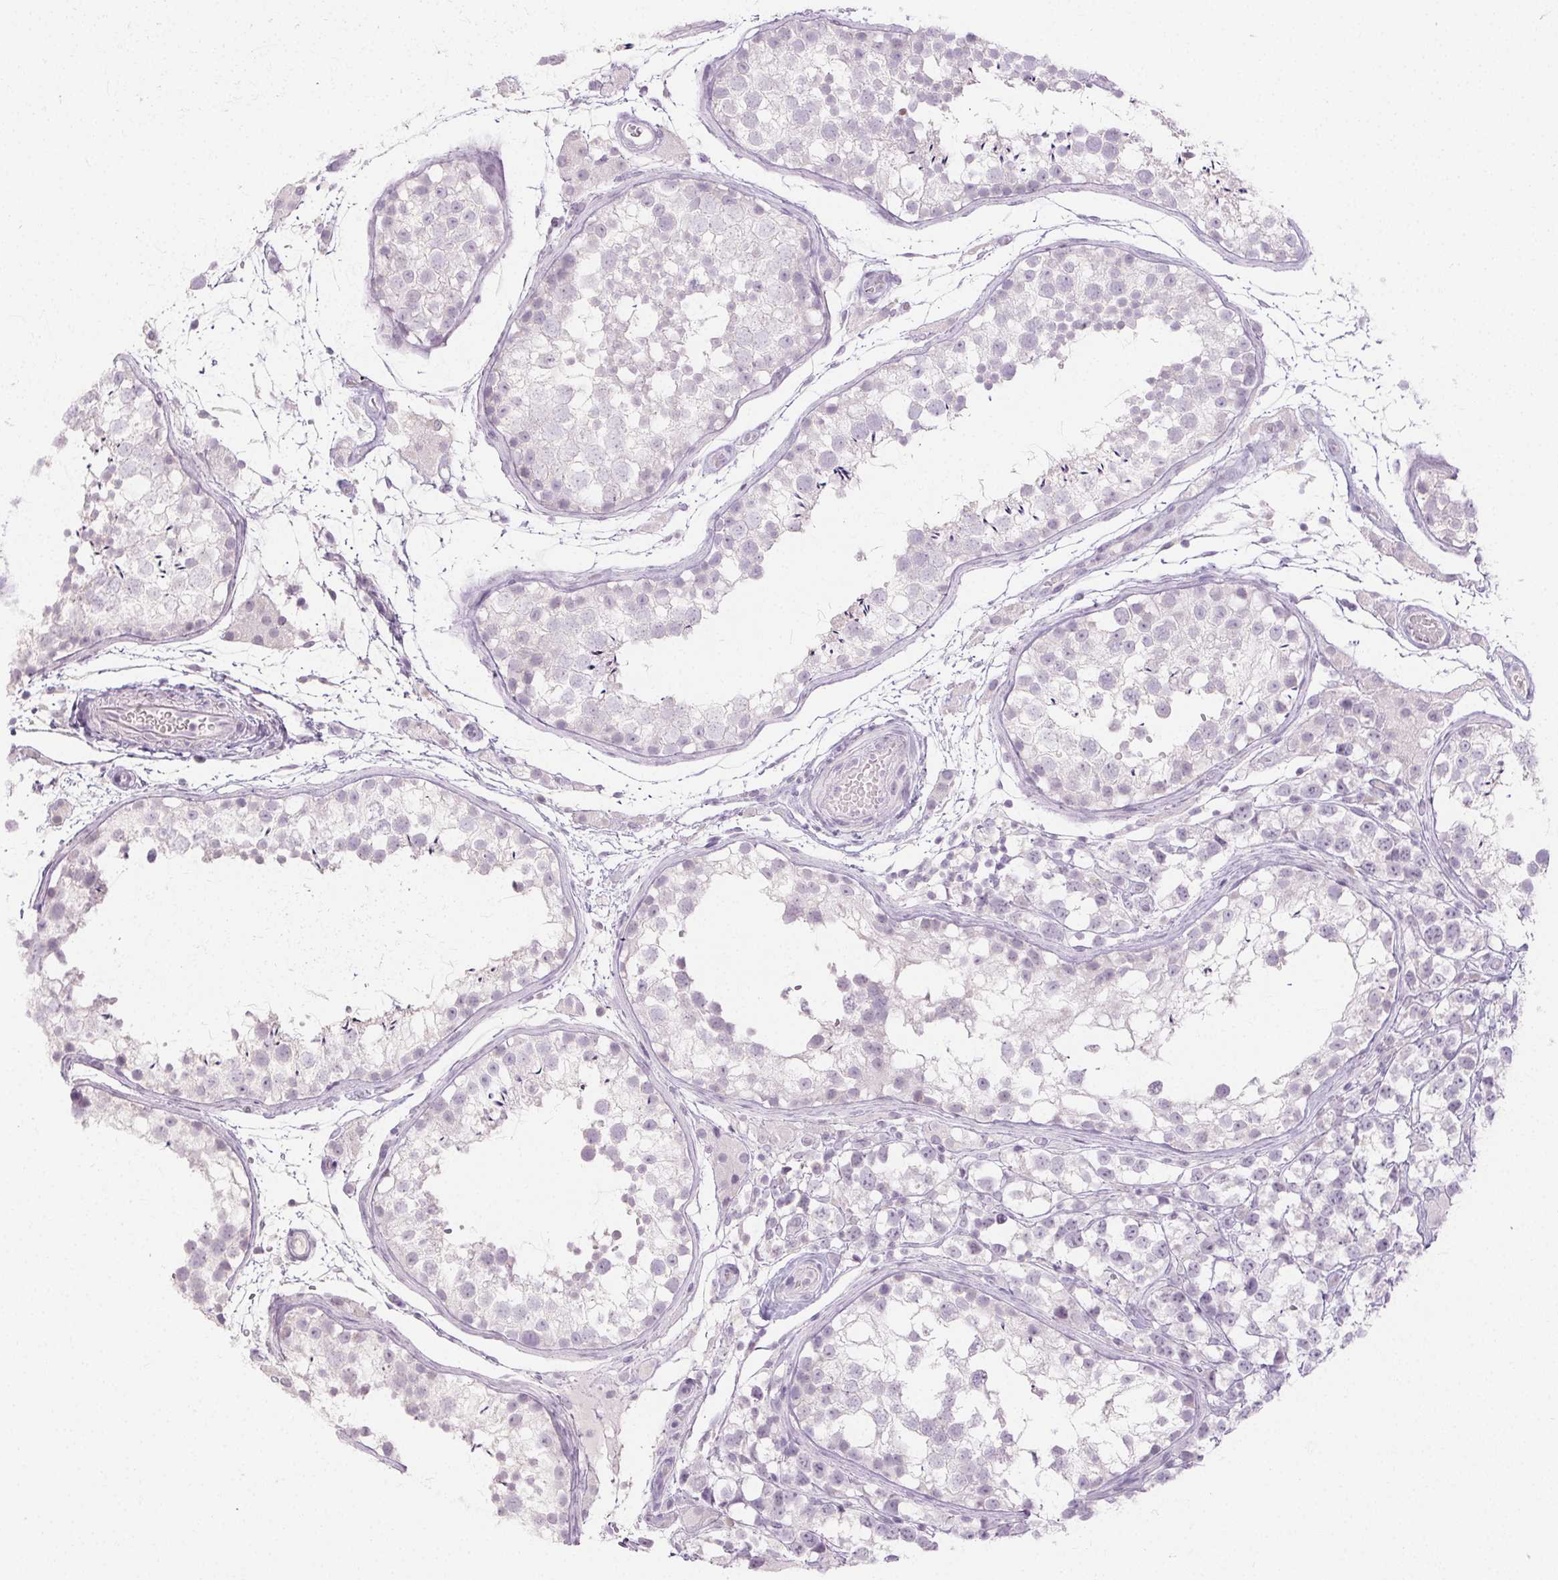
{"staining": {"intensity": "negative", "quantity": "none", "location": "none"}, "tissue": "testis", "cell_type": "Cells in seminiferous ducts", "image_type": "normal", "snomed": [{"axis": "morphology", "description": "Normal tissue, NOS"}, {"axis": "morphology", "description": "Seminoma, NOS"}, {"axis": "topography", "description": "Testis"}], "caption": "The micrograph exhibits no staining of cells in seminiferous ducts in normal testis.", "gene": "PI3", "patient": {"sex": "male", "age": 29}}